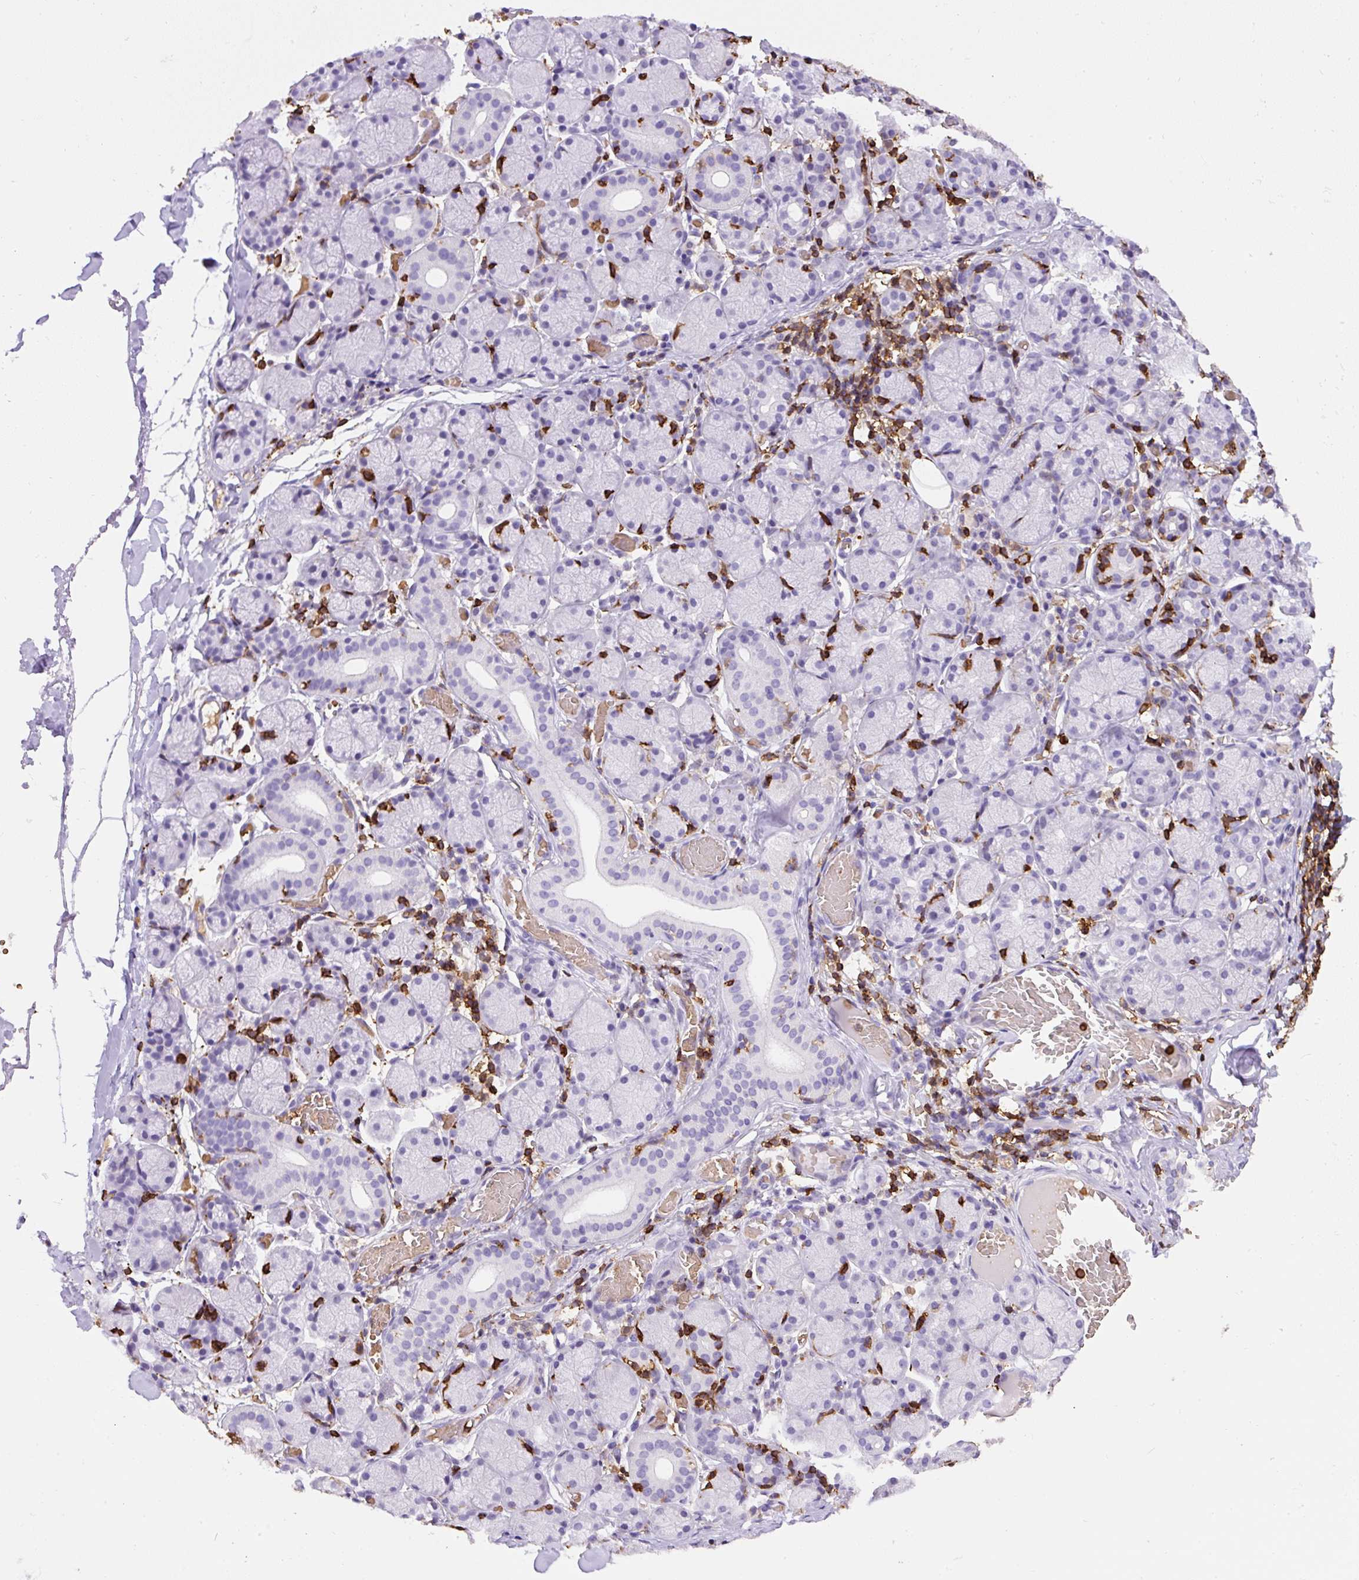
{"staining": {"intensity": "negative", "quantity": "none", "location": "none"}, "tissue": "salivary gland", "cell_type": "Glandular cells", "image_type": "normal", "snomed": [{"axis": "morphology", "description": "Normal tissue, NOS"}, {"axis": "topography", "description": "Salivary gland"}], "caption": "Human salivary gland stained for a protein using immunohistochemistry displays no staining in glandular cells.", "gene": "FAM228B", "patient": {"sex": "female", "age": 24}}